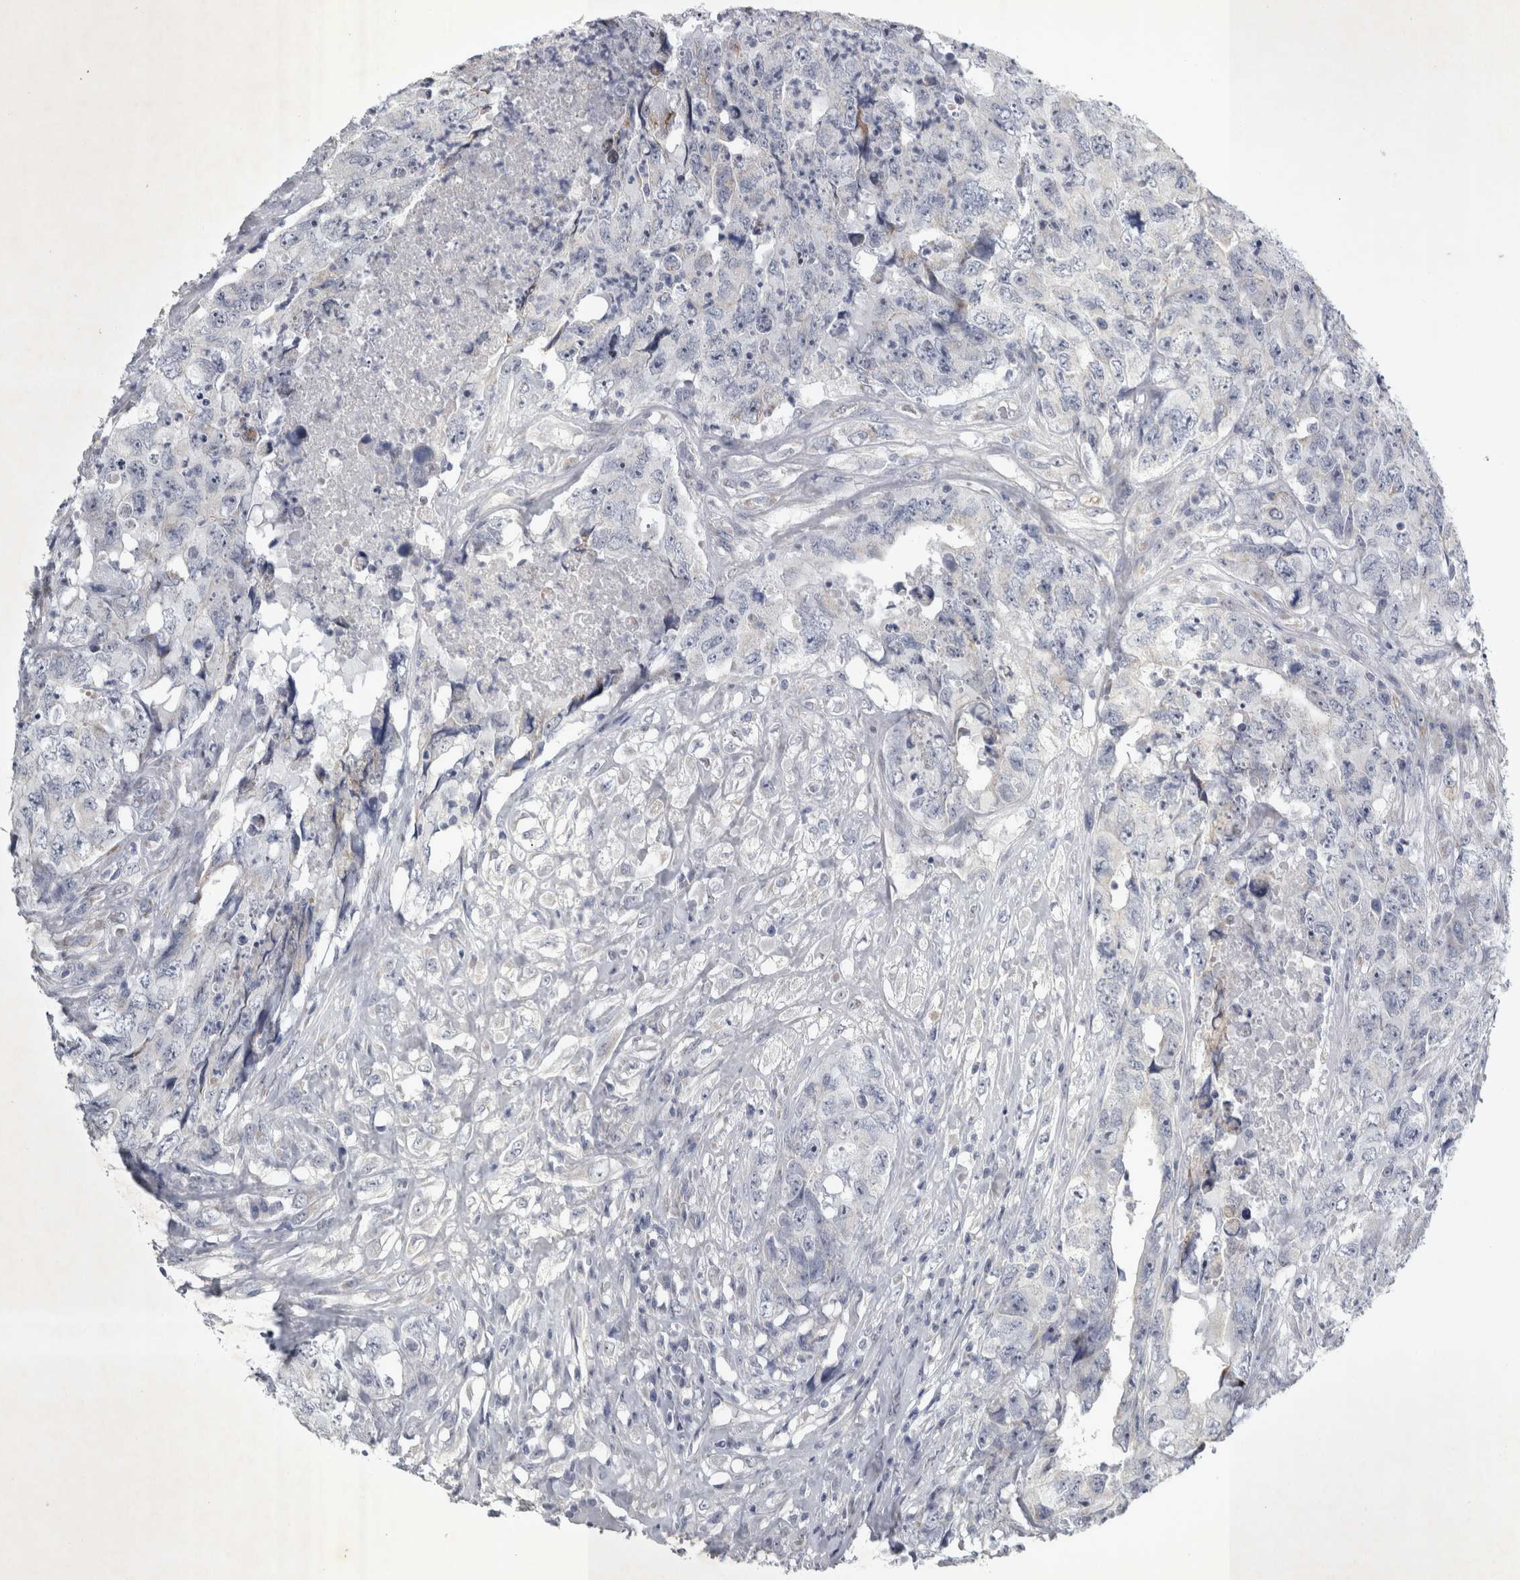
{"staining": {"intensity": "negative", "quantity": "none", "location": "none"}, "tissue": "testis cancer", "cell_type": "Tumor cells", "image_type": "cancer", "snomed": [{"axis": "morphology", "description": "Carcinoma, Embryonal, NOS"}, {"axis": "topography", "description": "Testis"}], "caption": "Tumor cells show no significant staining in testis embryonal carcinoma.", "gene": "FXYD7", "patient": {"sex": "male", "age": 32}}